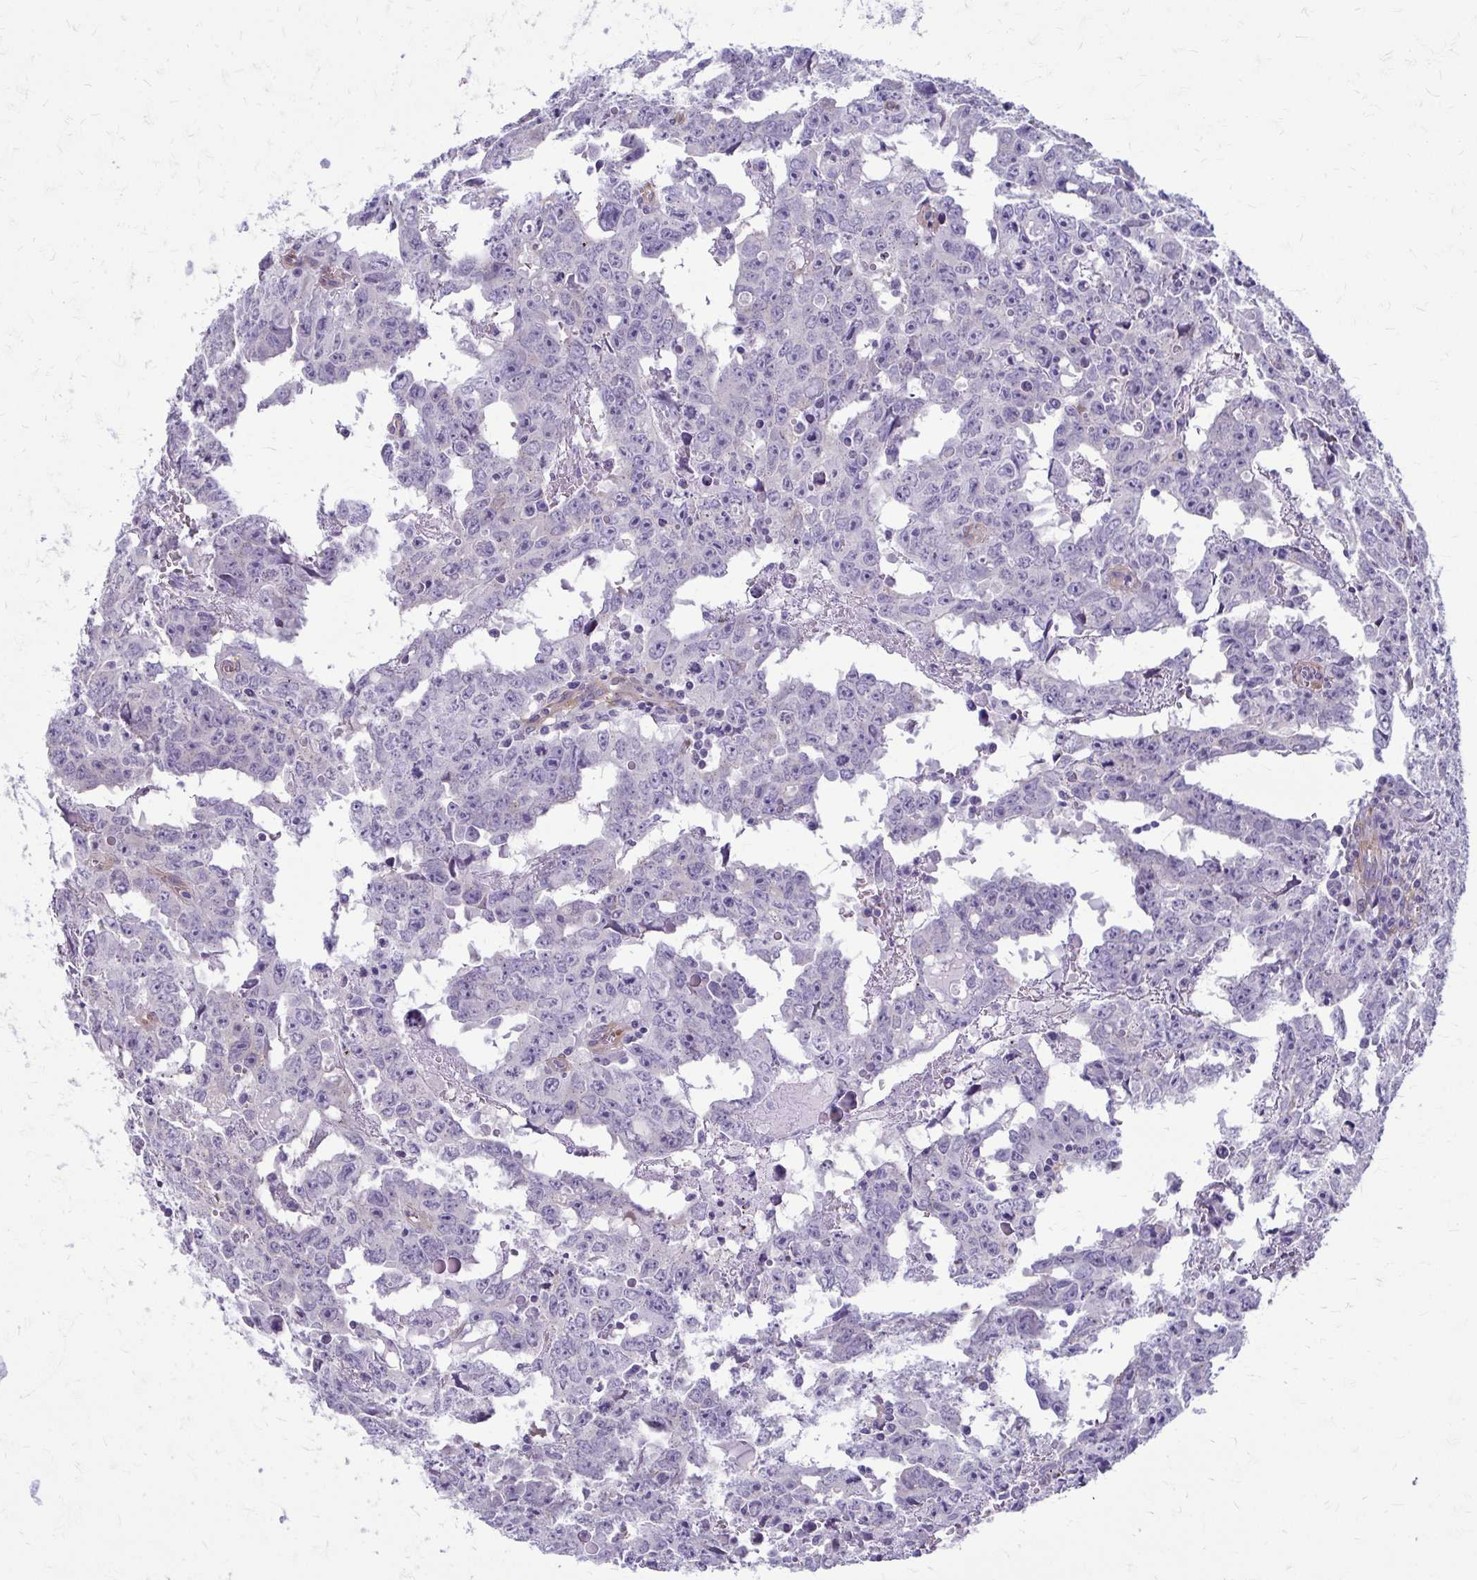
{"staining": {"intensity": "negative", "quantity": "none", "location": "none"}, "tissue": "testis cancer", "cell_type": "Tumor cells", "image_type": "cancer", "snomed": [{"axis": "morphology", "description": "Carcinoma, Embryonal, NOS"}, {"axis": "topography", "description": "Testis"}], "caption": "Image shows no significant protein expression in tumor cells of embryonal carcinoma (testis). (IHC, brightfield microscopy, high magnification).", "gene": "DEPP1", "patient": {"sex": "male", "age": 22}}